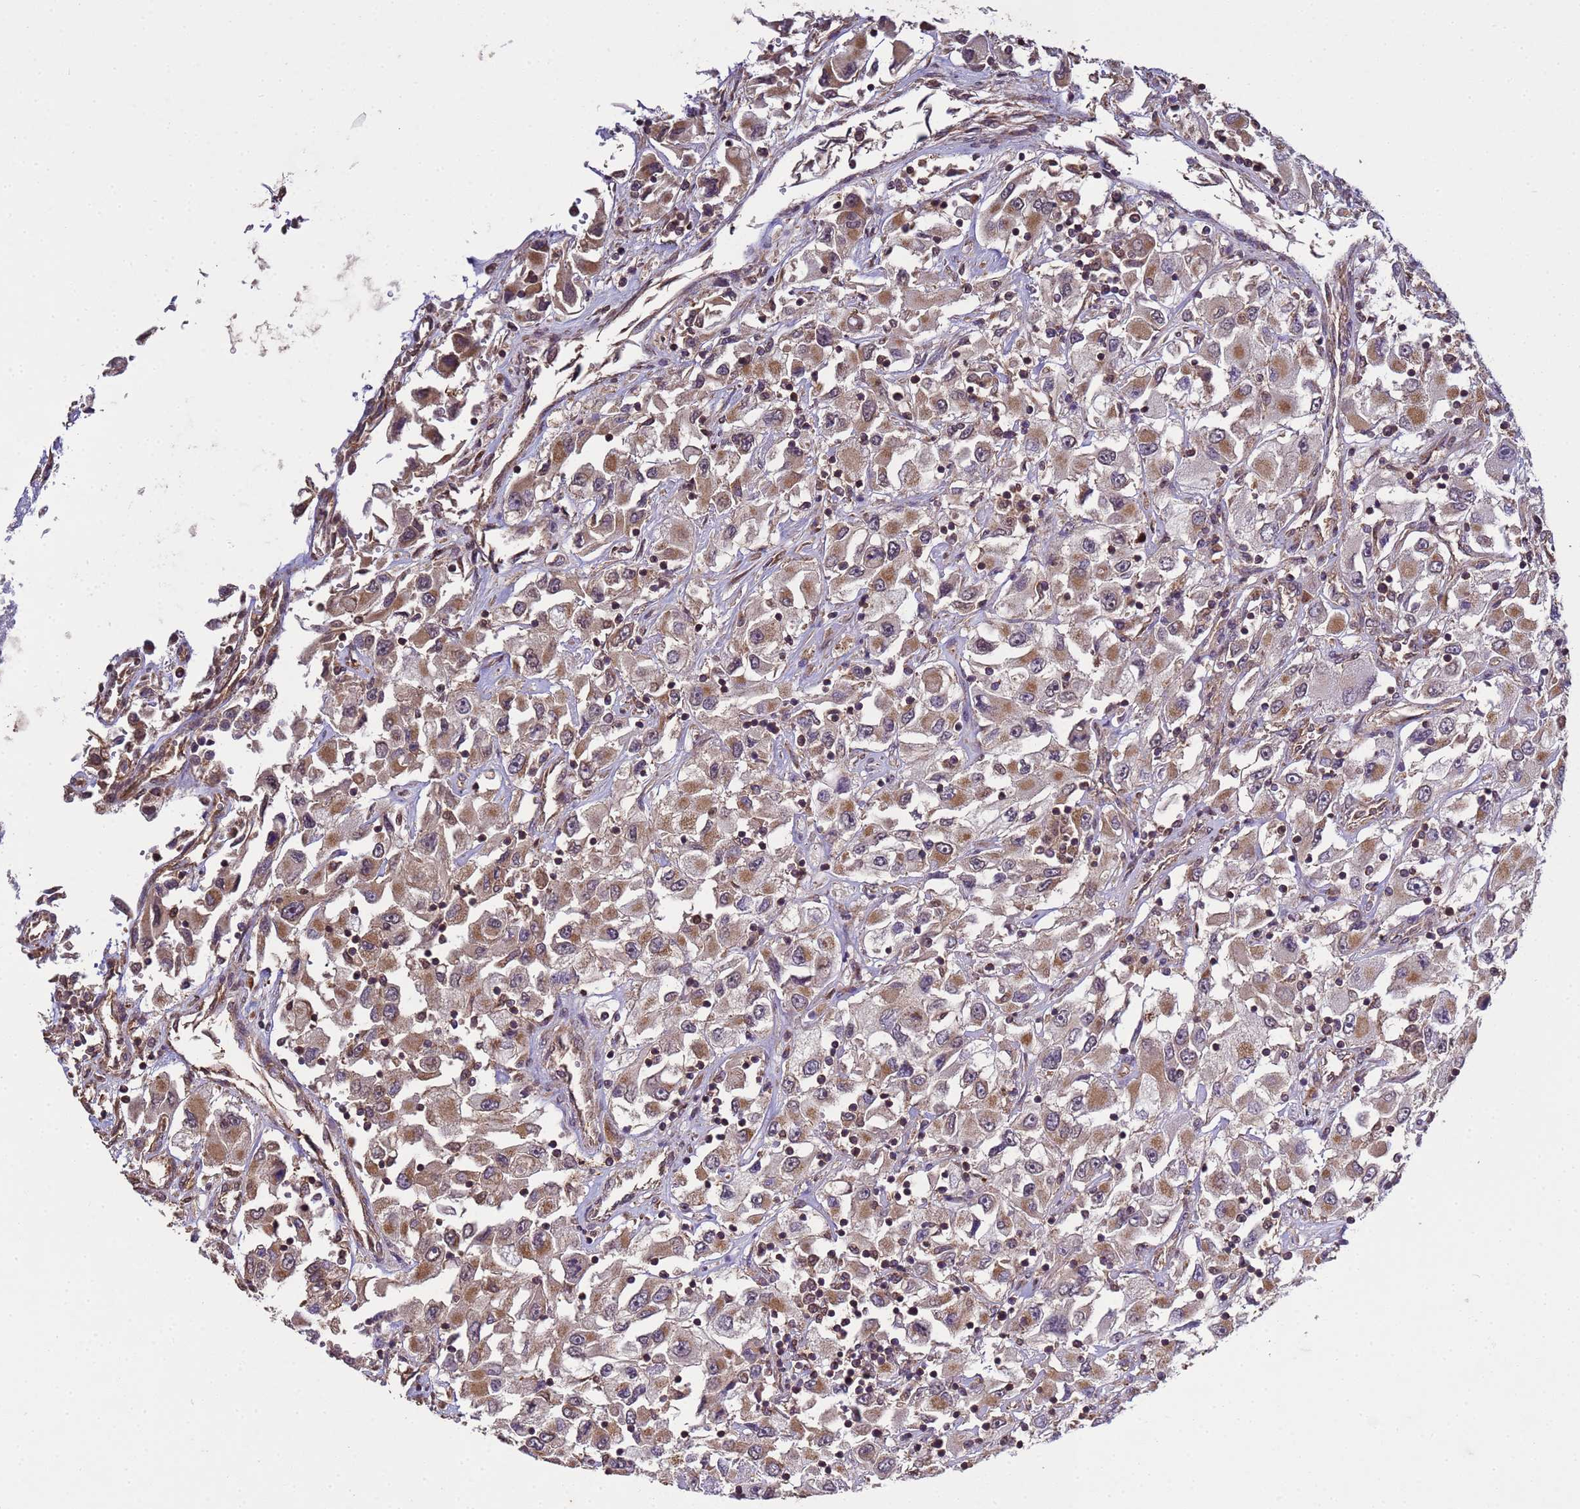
{"staining": {"intensity": "moderate", "quantity": ">75%", "location": "cytoplasmic/membranous"}, "tissue": "renal cancer", "cell_type": "Tumor cells", "image_type": "cancer", "snomed": [{"axis": "morphology", "description": "Adenocarcinoma, NOS"}, {"axis": "topography", "description": "Kidney"}], "caption": "Tumor cells show moderate cytoplasmic/membranous positivity in approximately >75% of cells in renal cancer (adenocarcinoma).", "gene": "P2RX7", "patient": {"sex": "female", "age": 52}}